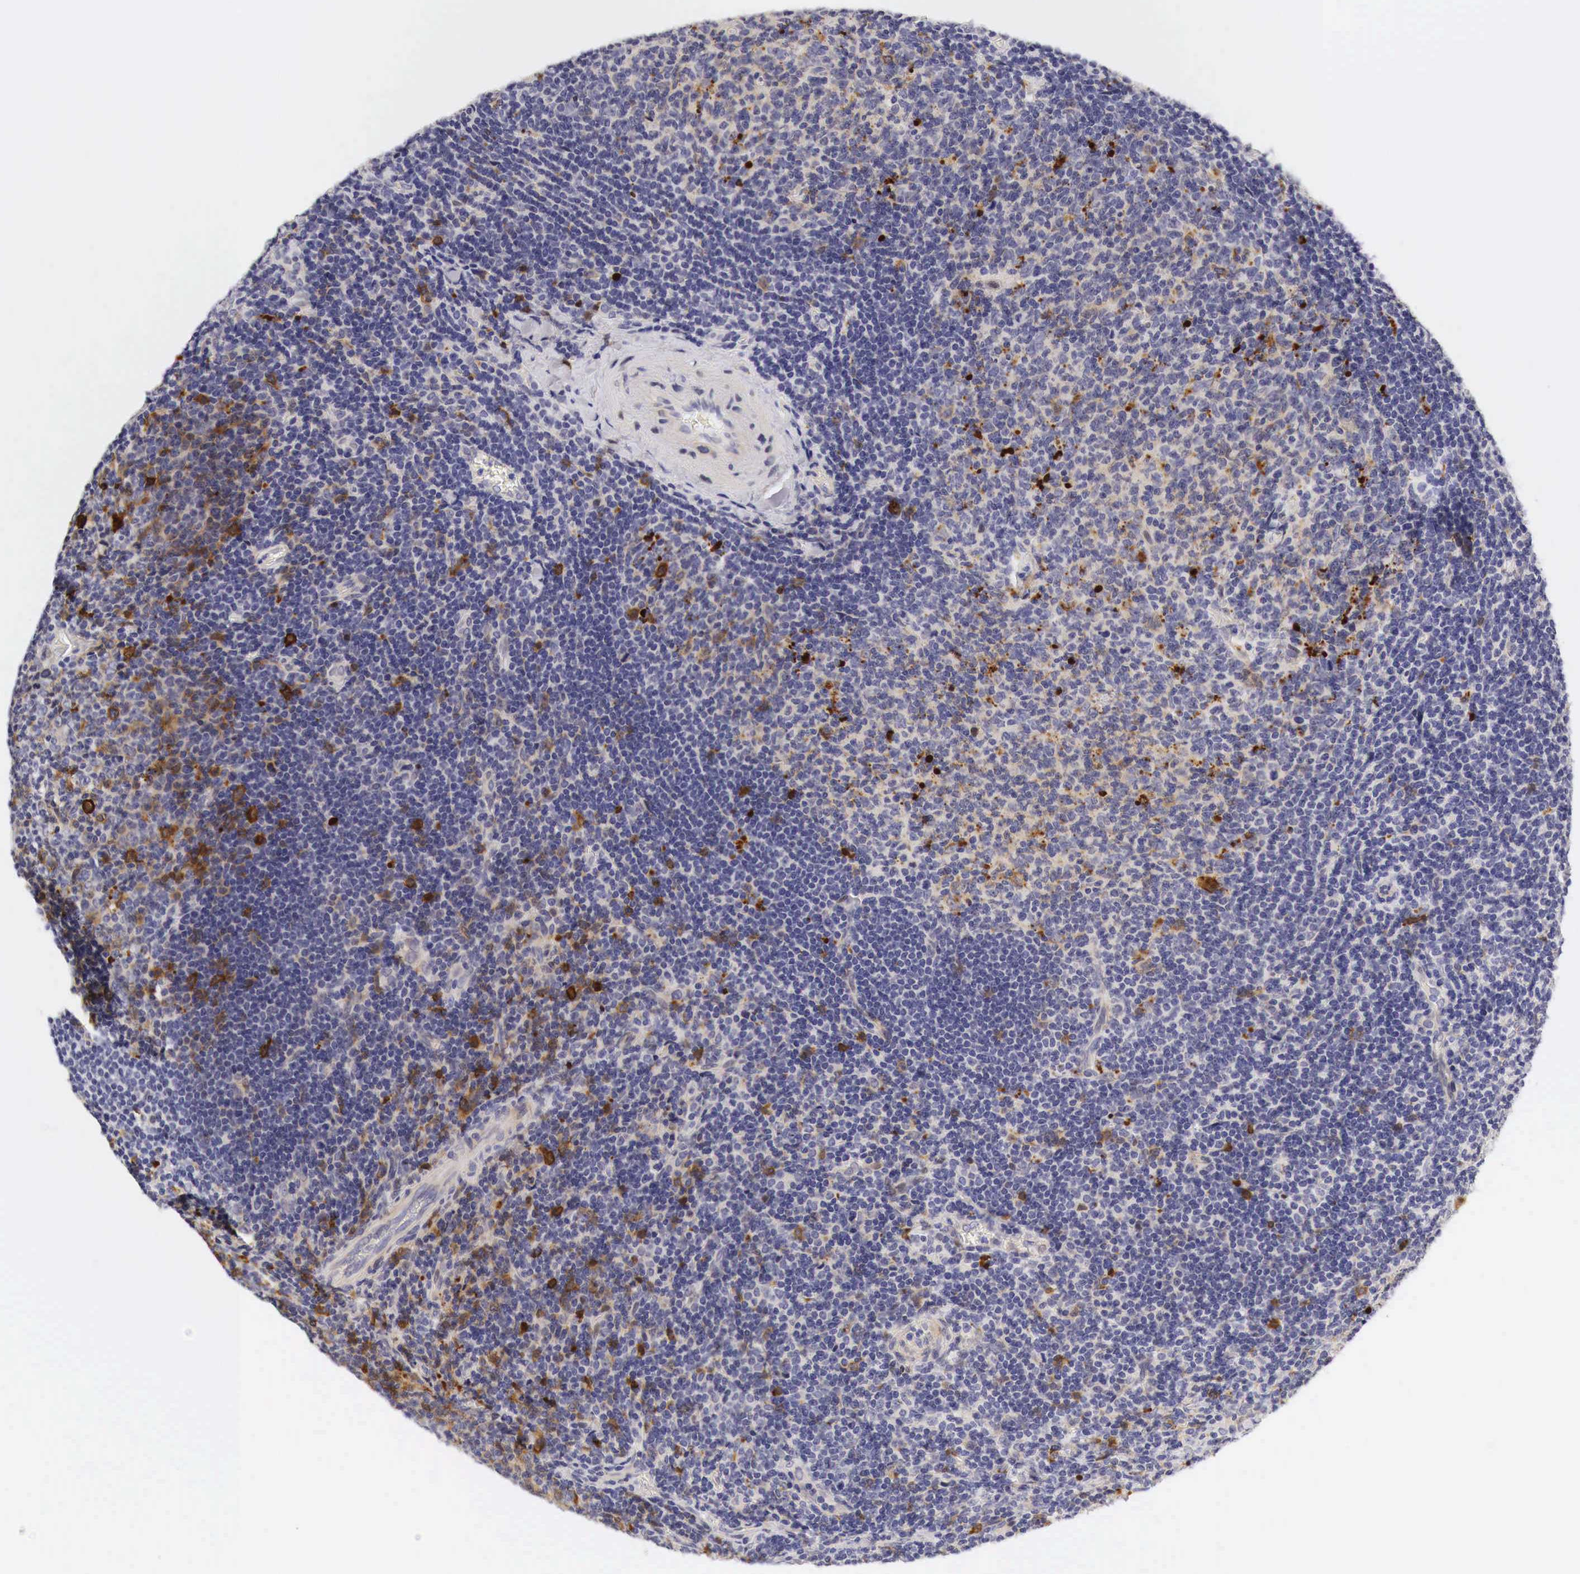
{"staining": {"intensity": "moderate", "quantity": "<25%", "location": "cytoplasmic/membranous,nuclear"}, "tissue": "lymphoma", "cell_type": "Tumor cells", "image_type": "cancer", "snomed": [{"axis": "morphology", "description": "Malignant lymphoma, non-Hodgkin's type, Low grade"}, {"axis": "topography", "description": "Lymph node"}], "caption": "Immunohistochemistry photomicrograph of neoplastic tissue: human lymphoma stained using immunohistochemistry displays low levels of moderate protein expression localized specifically in the cytoplasmic/membranous and nuclear of tumor cells, appearing as a cytoplasmic/membranous and nuclear brown color.", "gene": "CASP3", "patient": {"sex": "male", "age": 74}}